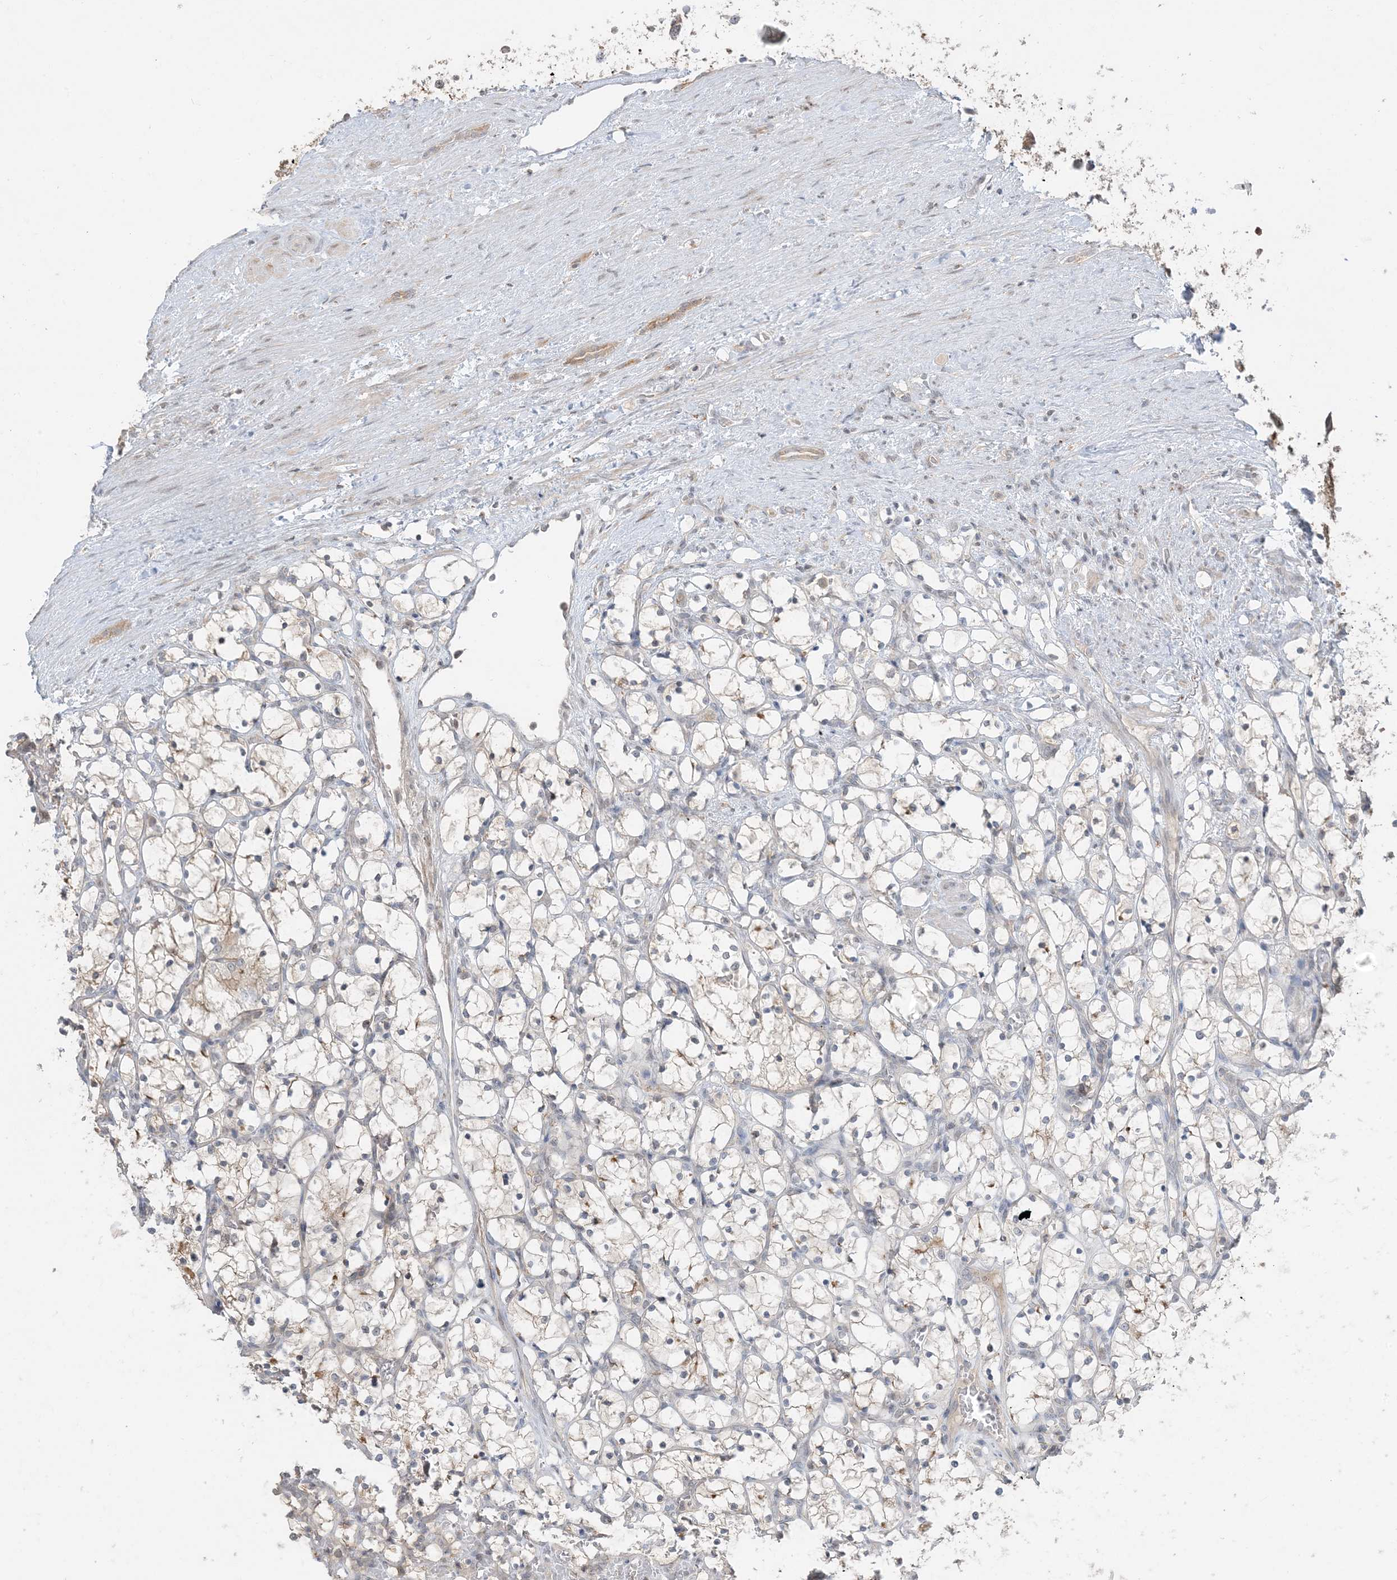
{"staining": {"intensity": "weak", "quantity": "<25%", "location": "cytoplasmic/membranous"}, "tissue": "renal cancer", "cell_type": "Tumor cells", "image_type": "cancer", "snomed": [{"axis": "morphology", "description": "Adenocarcinoma, NOS"}, {"axis": "topography", "description": "Kidney"}], "caption": "Tumor cells are negative for brown protein staining in adenocarcinoma (renal). (Brightfield microscopy of DAB (3,3'-diaminobenzidine) immunohistochemistry at high magnification).", "gene": "PRRT3", "patient": {"sex": "female", "age": 69}}